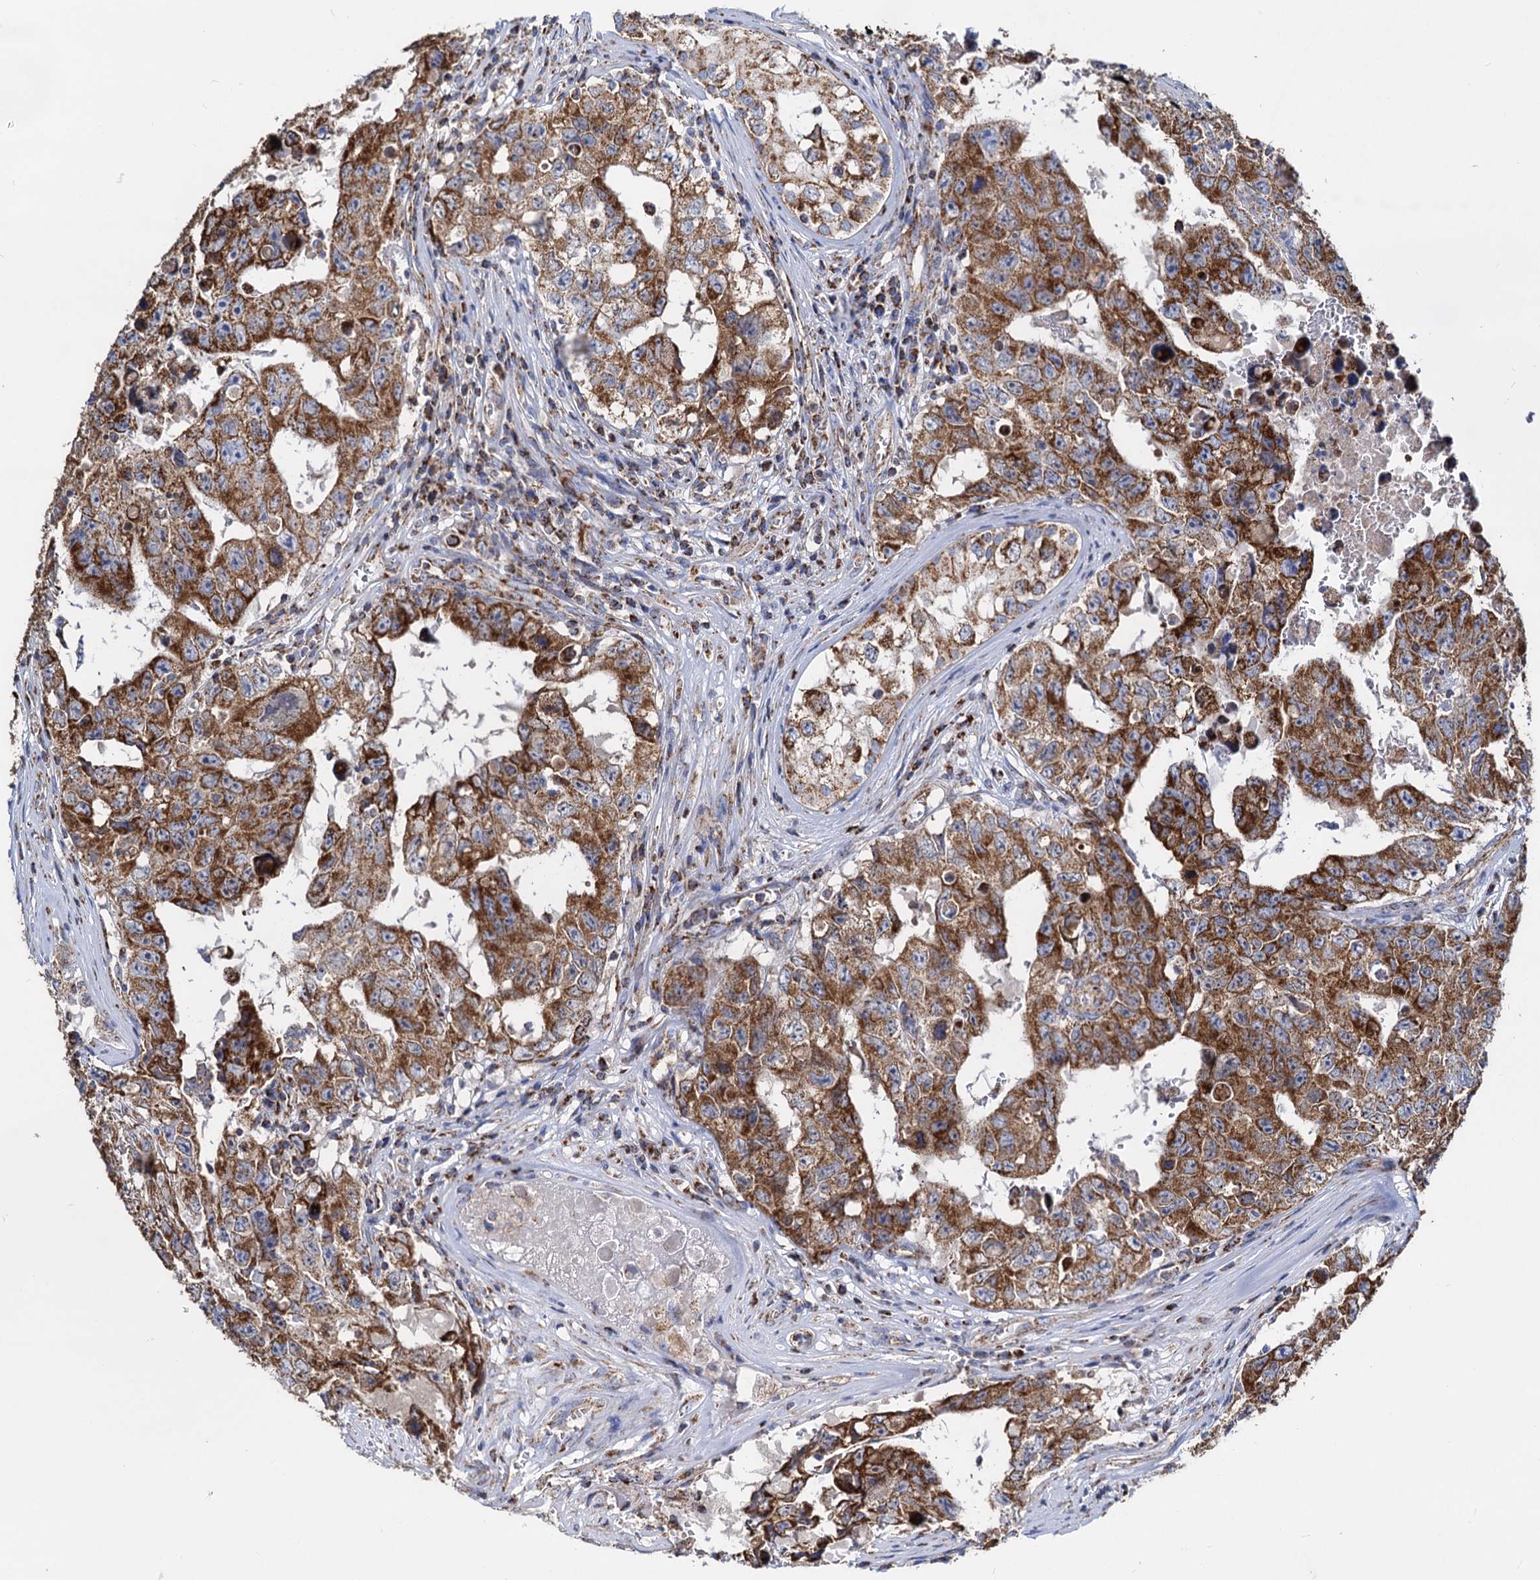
{"staining": {"intensity": "strong", "quantity": ">75%", "location": "cytoplasmic/membranous"}, "tissue": "testis cancer", "cell_type": "Tumor cells", "image_type": "cancer", "snomed": [{"axis": "morphology", "description": "Carcinoma, Embryonal, NOS"}, {"axis": "topography", "description": "Testis"}], "caption": "Testis cancer stained with a brown dye exhibits strong cytoplasmic/membranous positive staining in approximately >75% of tumor cells.", "gene": "TIMM10", "patient": {"sex": "male", "age": 17}}